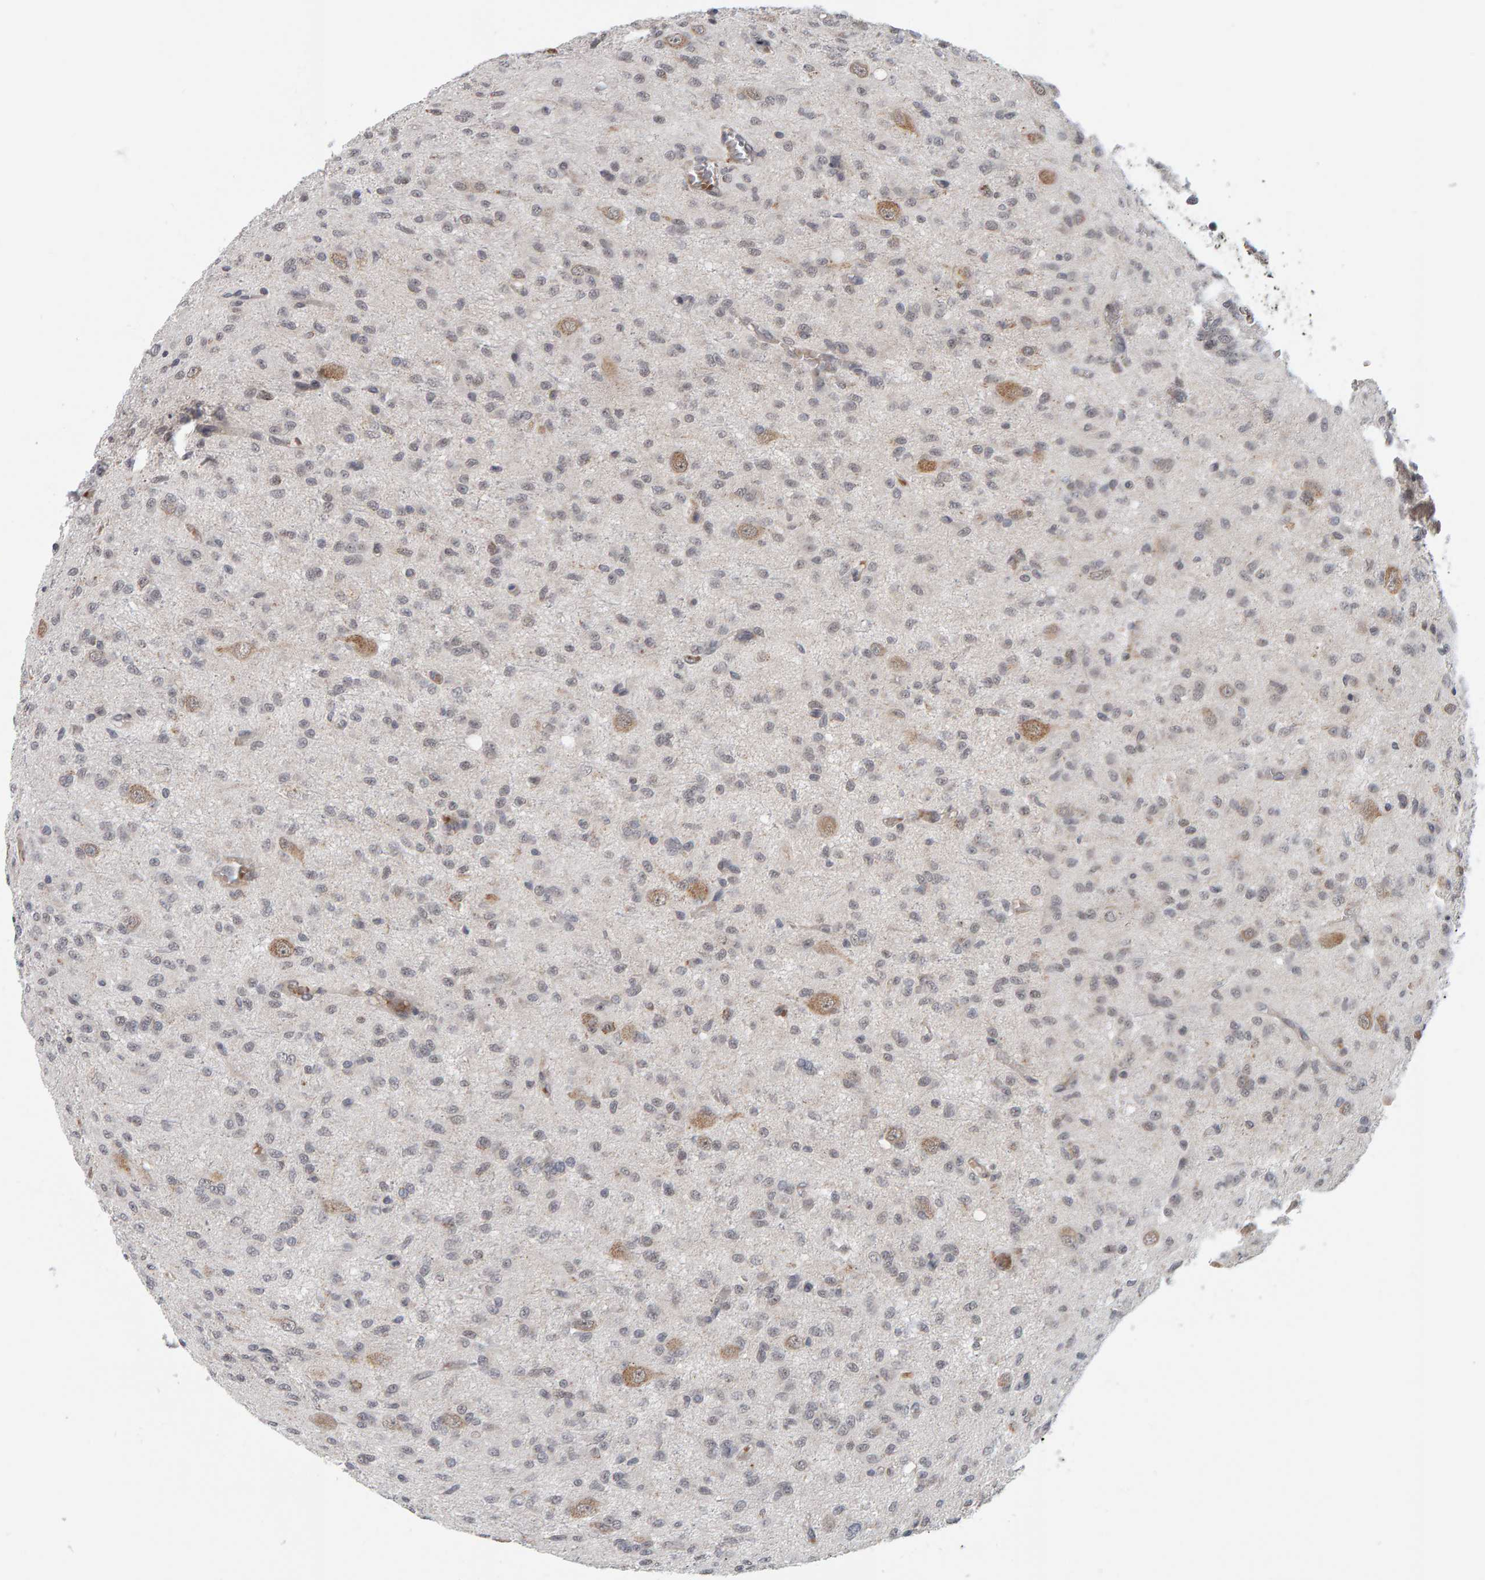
{"staining": {"intensity": "negative", "quantity": "none", "location": "none"}, "tissue": "glioma", "cell_type": "Tumor cells", "image_type": "cancer", "snomed": [{"axis": "morphology", "description": "Glioma, malignant, High grade"}, {"axis": "topography", "description": "Brain"}], "caption": "High-grade glioma (malignant) was stained to show a protein in brown. There is no significant staining in tumor cells.", "gene": "DAP3", "patient": {"sex": "female", "age": 59}}